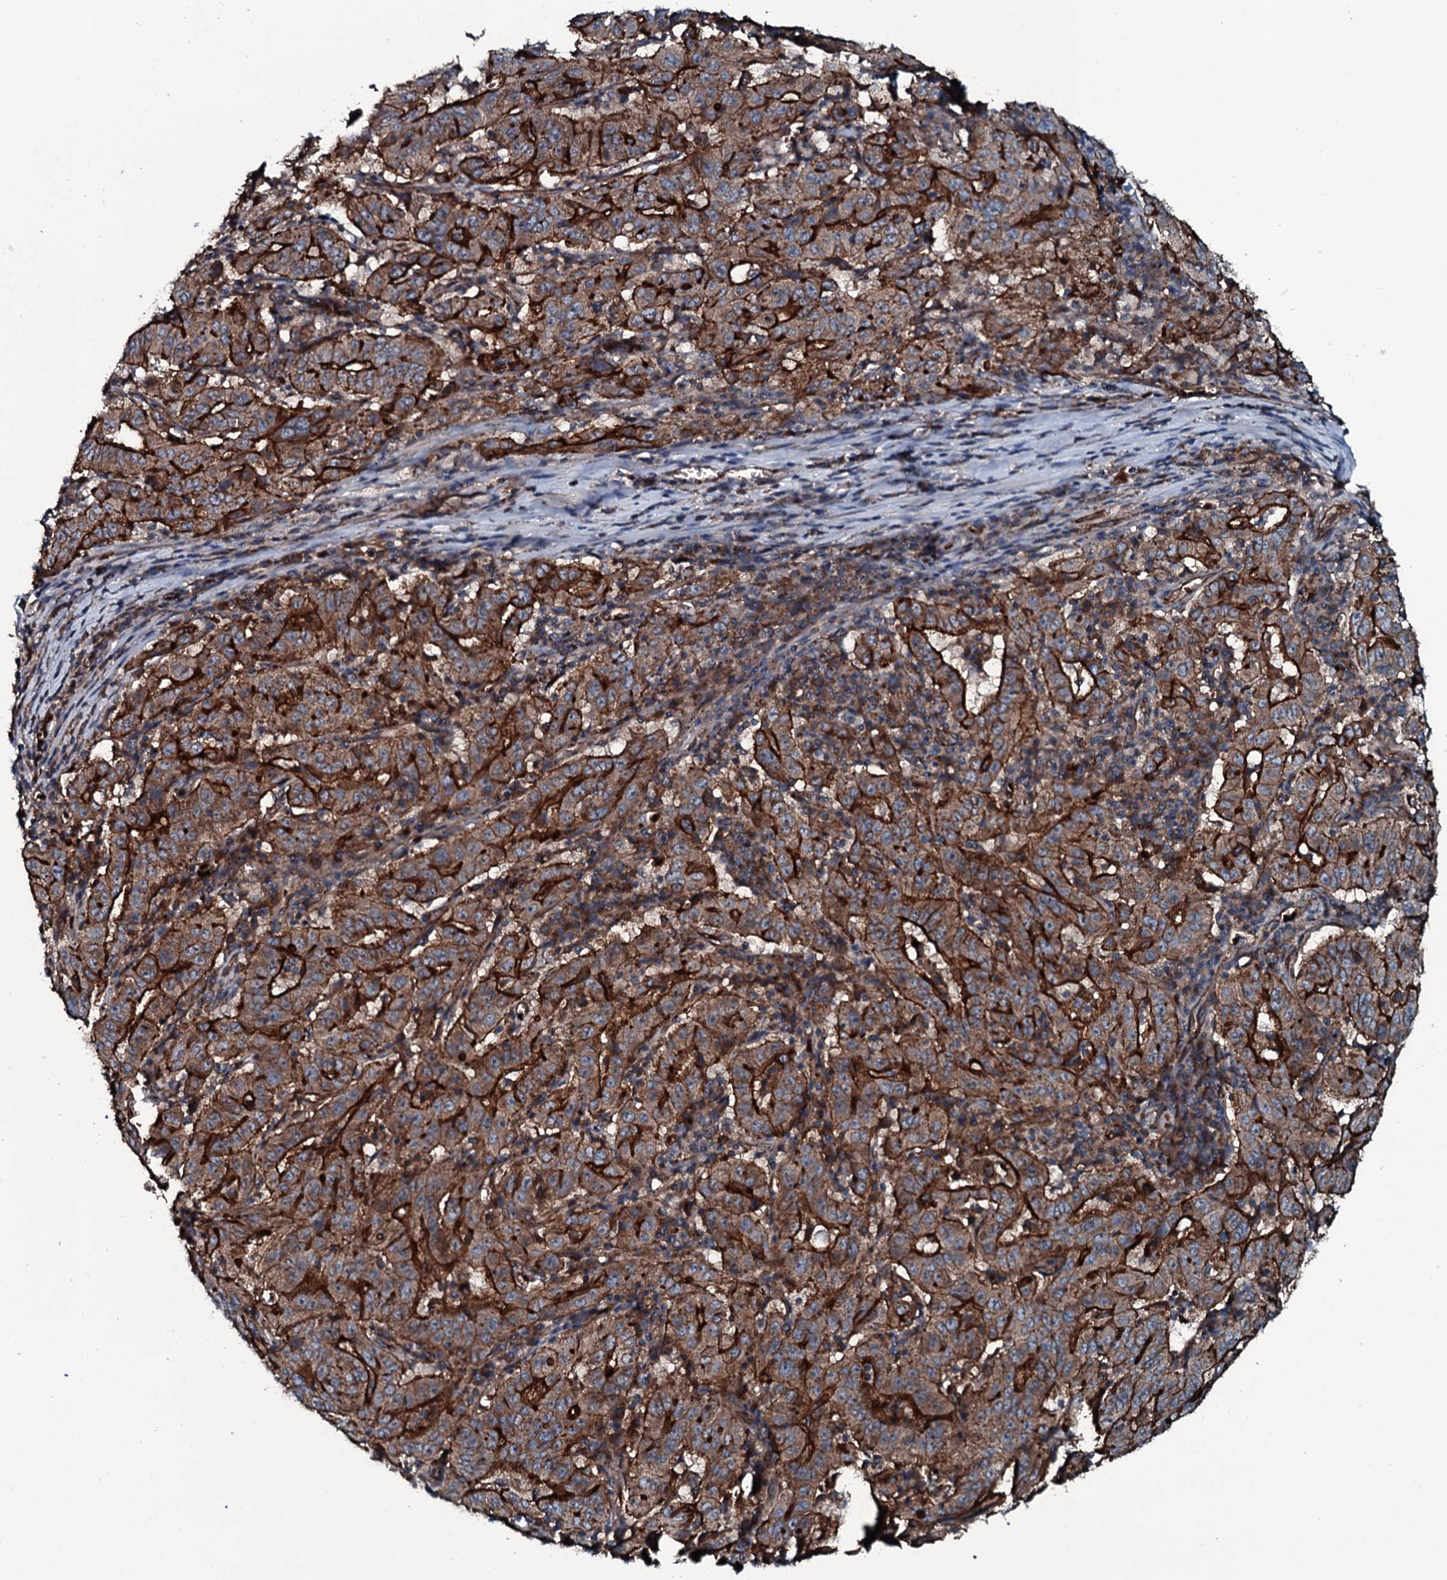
{"staining": {"intensity": "strong", "quantity": ">75%", "location": "cytoplasmic/membranous"}, "tissue": "pancreatic cancer", "cell_type": "Tumor cells", "image_type": "cancer", "snomed": [{"axis": "morphology", "description": "Adenocarcinoma, NOS"}, {"axis": "topography", "description": "Pancreas"}], "caption": "A brown stain shows strong cytoplasmic/membranous staining of a protein in human pancreatic adenocarcinoma tumor cells. (Brightfield microscopy of DAB IHC at high magnification).", "gene": "TRIM7", "patient": {"sex": "male", "age": 63}}